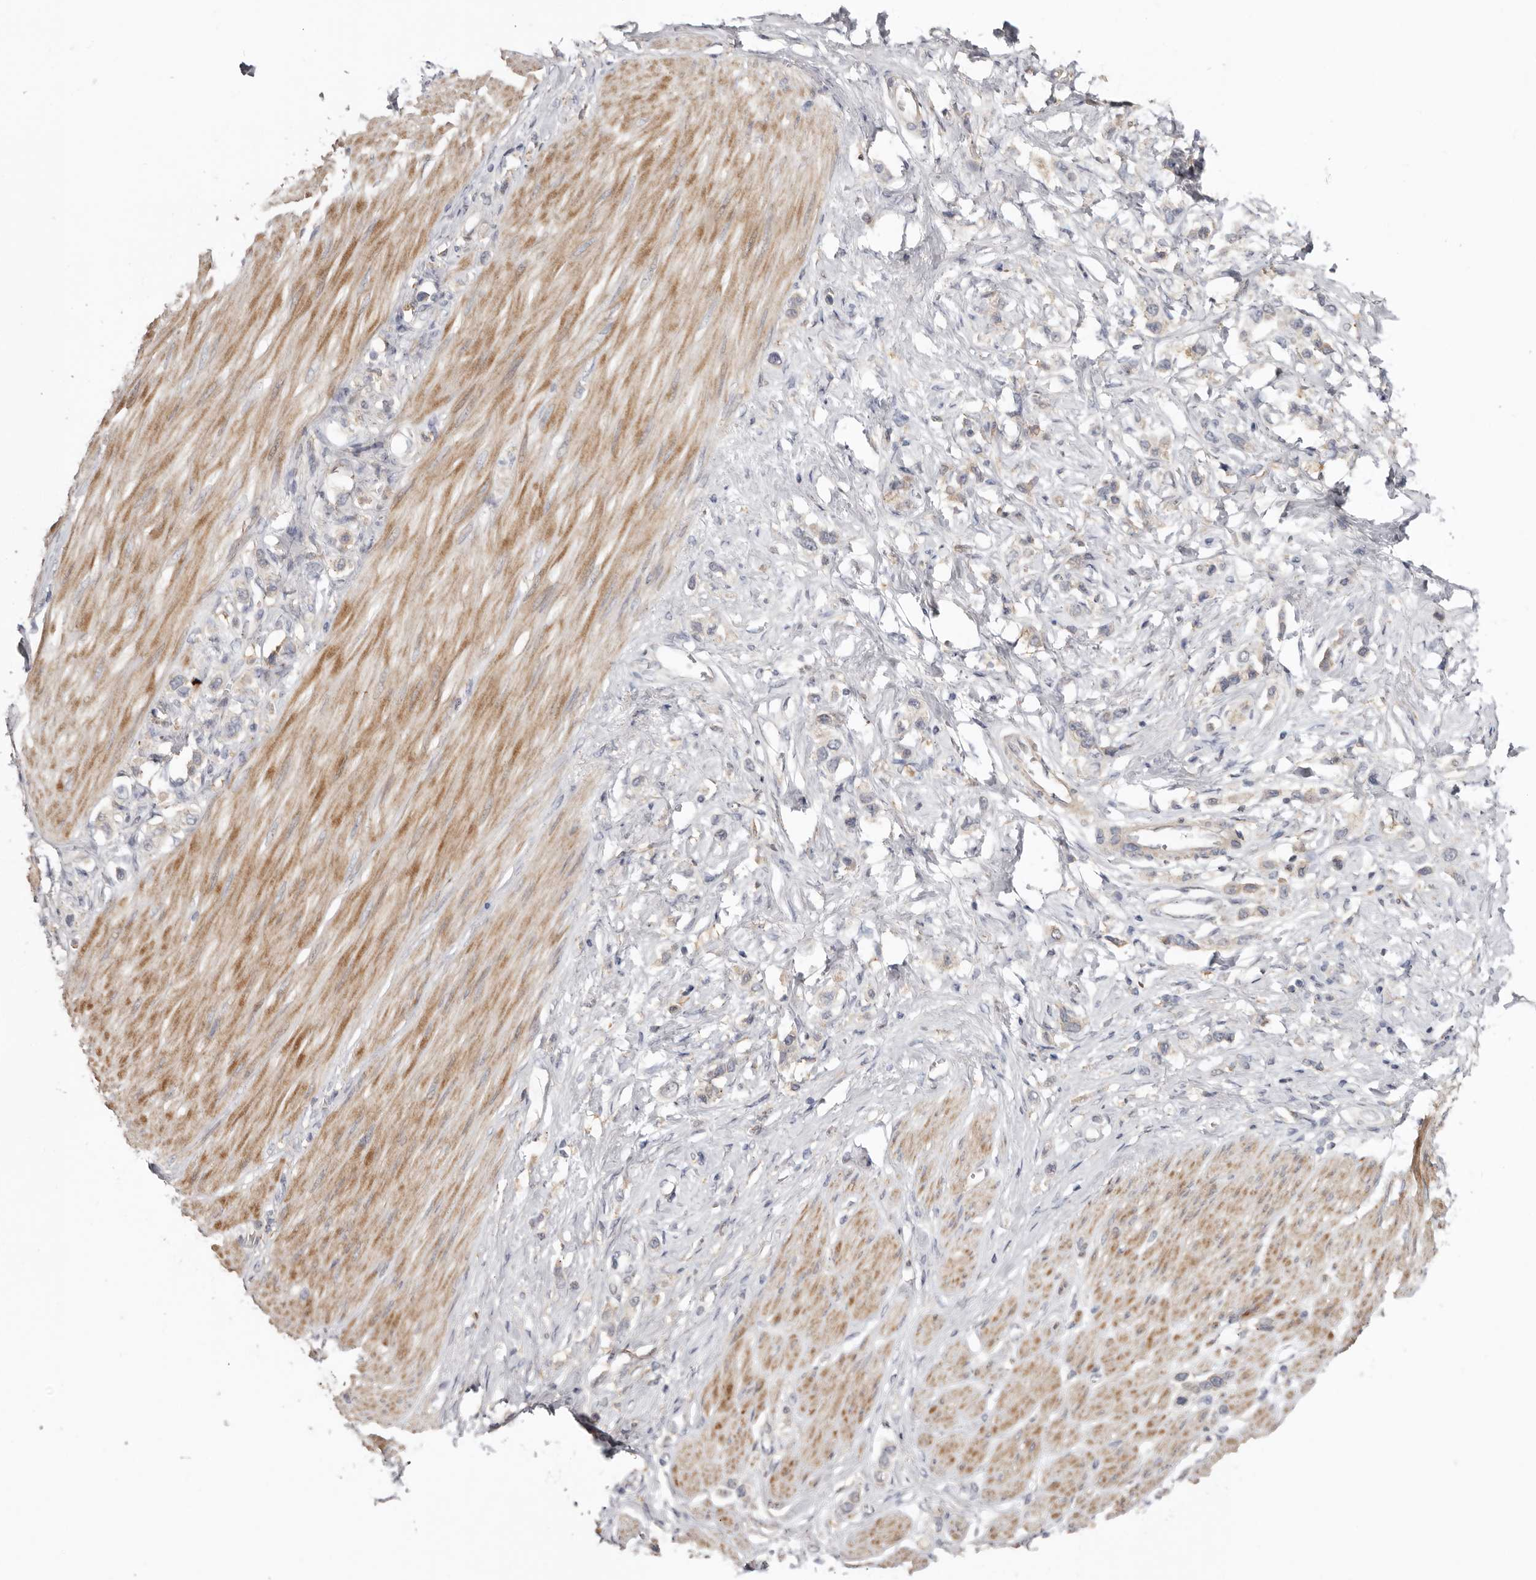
{"staining": {"intensity": "weak", "quantity": "<25%", "location": "cytoplasmic/membranous"}, "tissue": "stomach cancer", "cell_type": "Tumor cells", "image_type": "cancer", "snomed": [{"axis": "morphology", "description": "Adenocarcinoma, NOS"}, {"axis": "topography", "description": "Stomach"}], "caption": "There is no significant positivity in tumor cells of adenocarcinoma (stomach).", "gene": "MSRB2", "patient": {"sex": "female", "age": 65}}